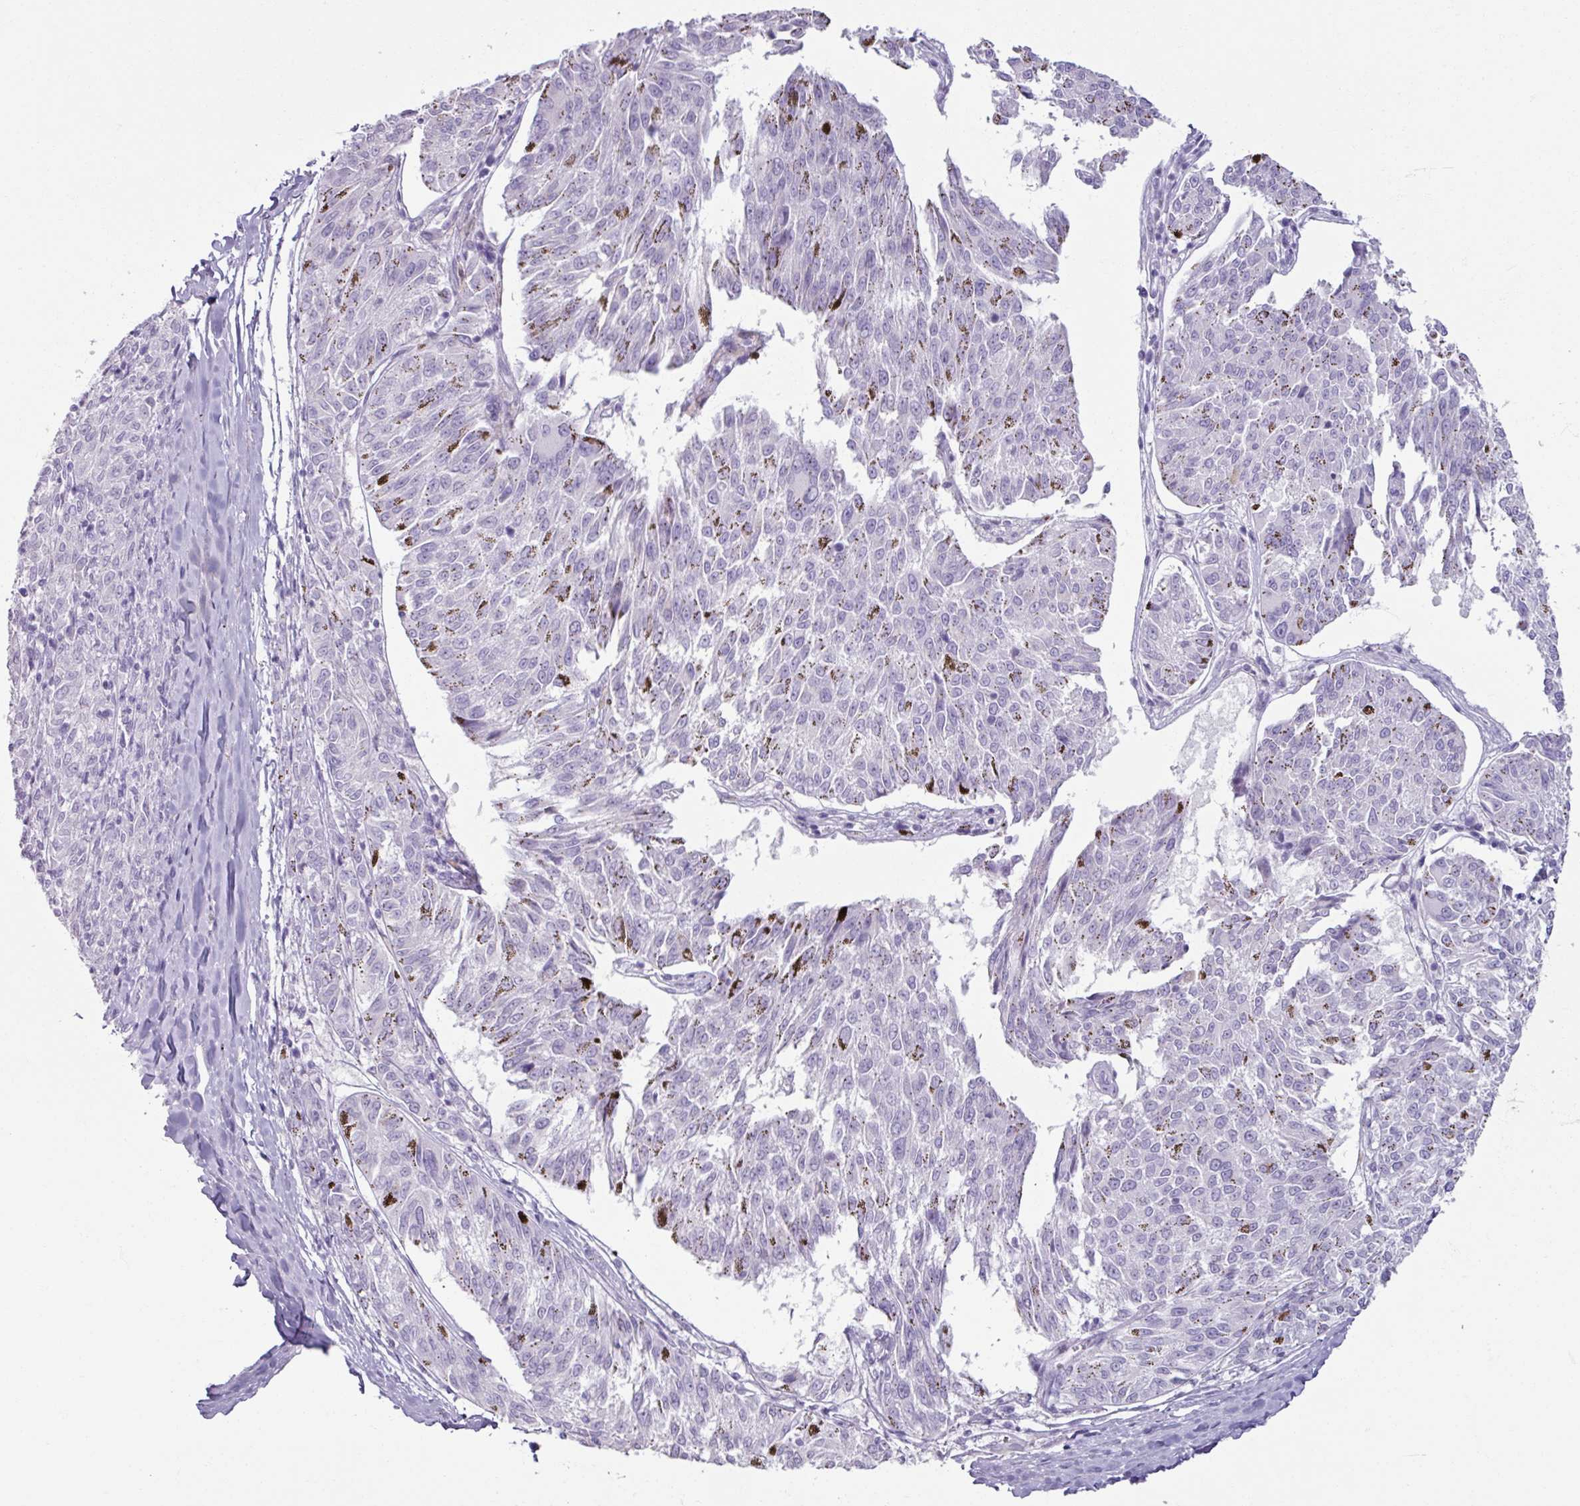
{"staining": {"intensity": "negative", "quantity": "none", "location": "none"}, "tissue": "melanoma", "cell_type": "Tumor cells", "image_type": "cancer", "snomed": [{"axis": "morphology", "description": "Malignant melanoma, NOS"}, {"axis": "topography", "description": "Skin"}], "caption": "Immunohistochemistry (IHC) of malignant melanoma displays no staining in tumor cells.", "gene": "ARG1", "patient": {"sex": "female", "age": 72}}